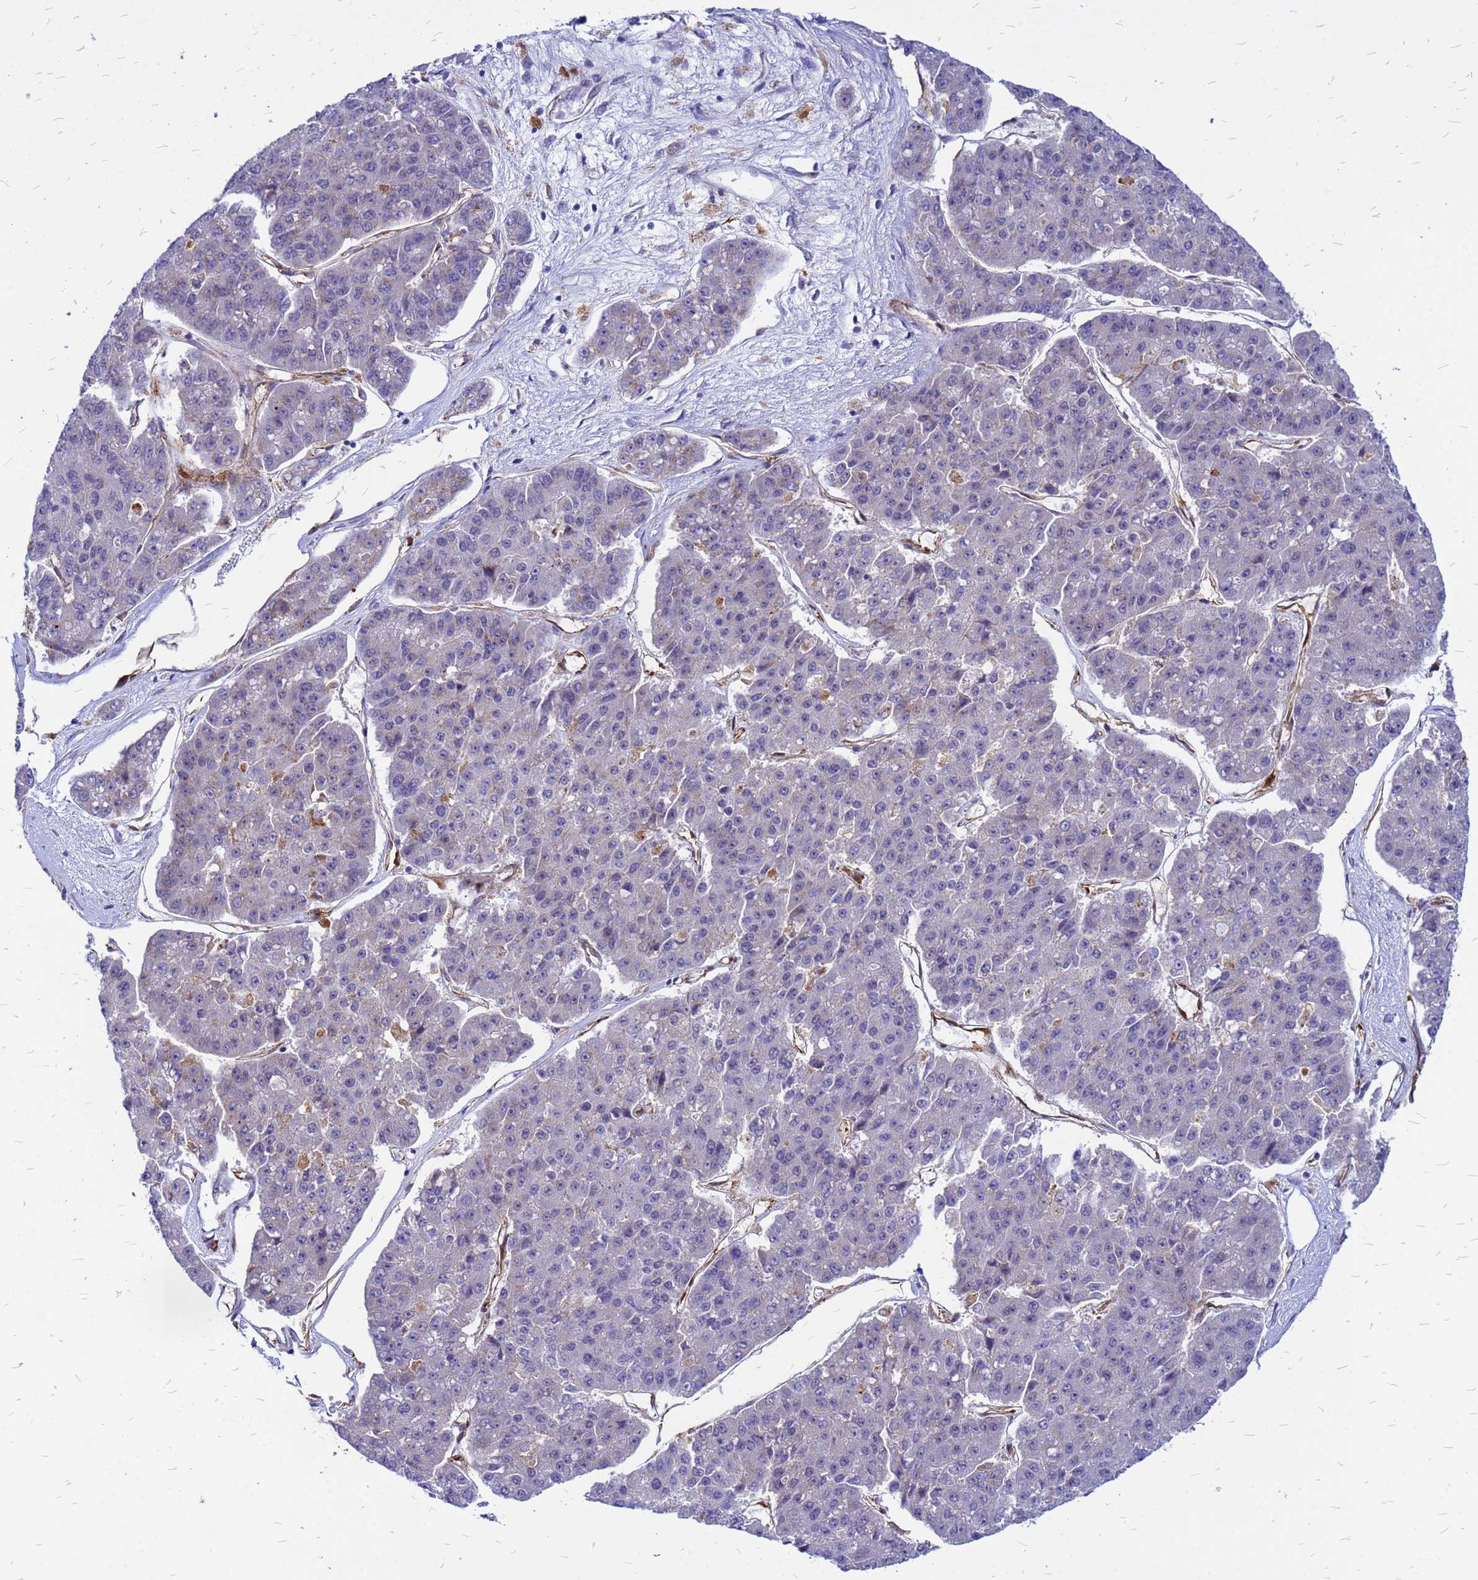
{"staining": {"intensity": "negative", "quantity": "none", "location": "none"}, "tissue": "pancreatic cancer", "cell_type": "Tumor cells", "image_type": "cancer", "snomed": [{"axis": "morphology", "description": "Adenocarcinoma, NOS"}, {"axis": "topography", "description": "Pancreas"}], "caption": "Tumor cells are negative for brown protein staining in adenocarcinoma (pancreatic).", "gene": "NOSTRIN", "patient": {"sex": "male", "age": 50}}